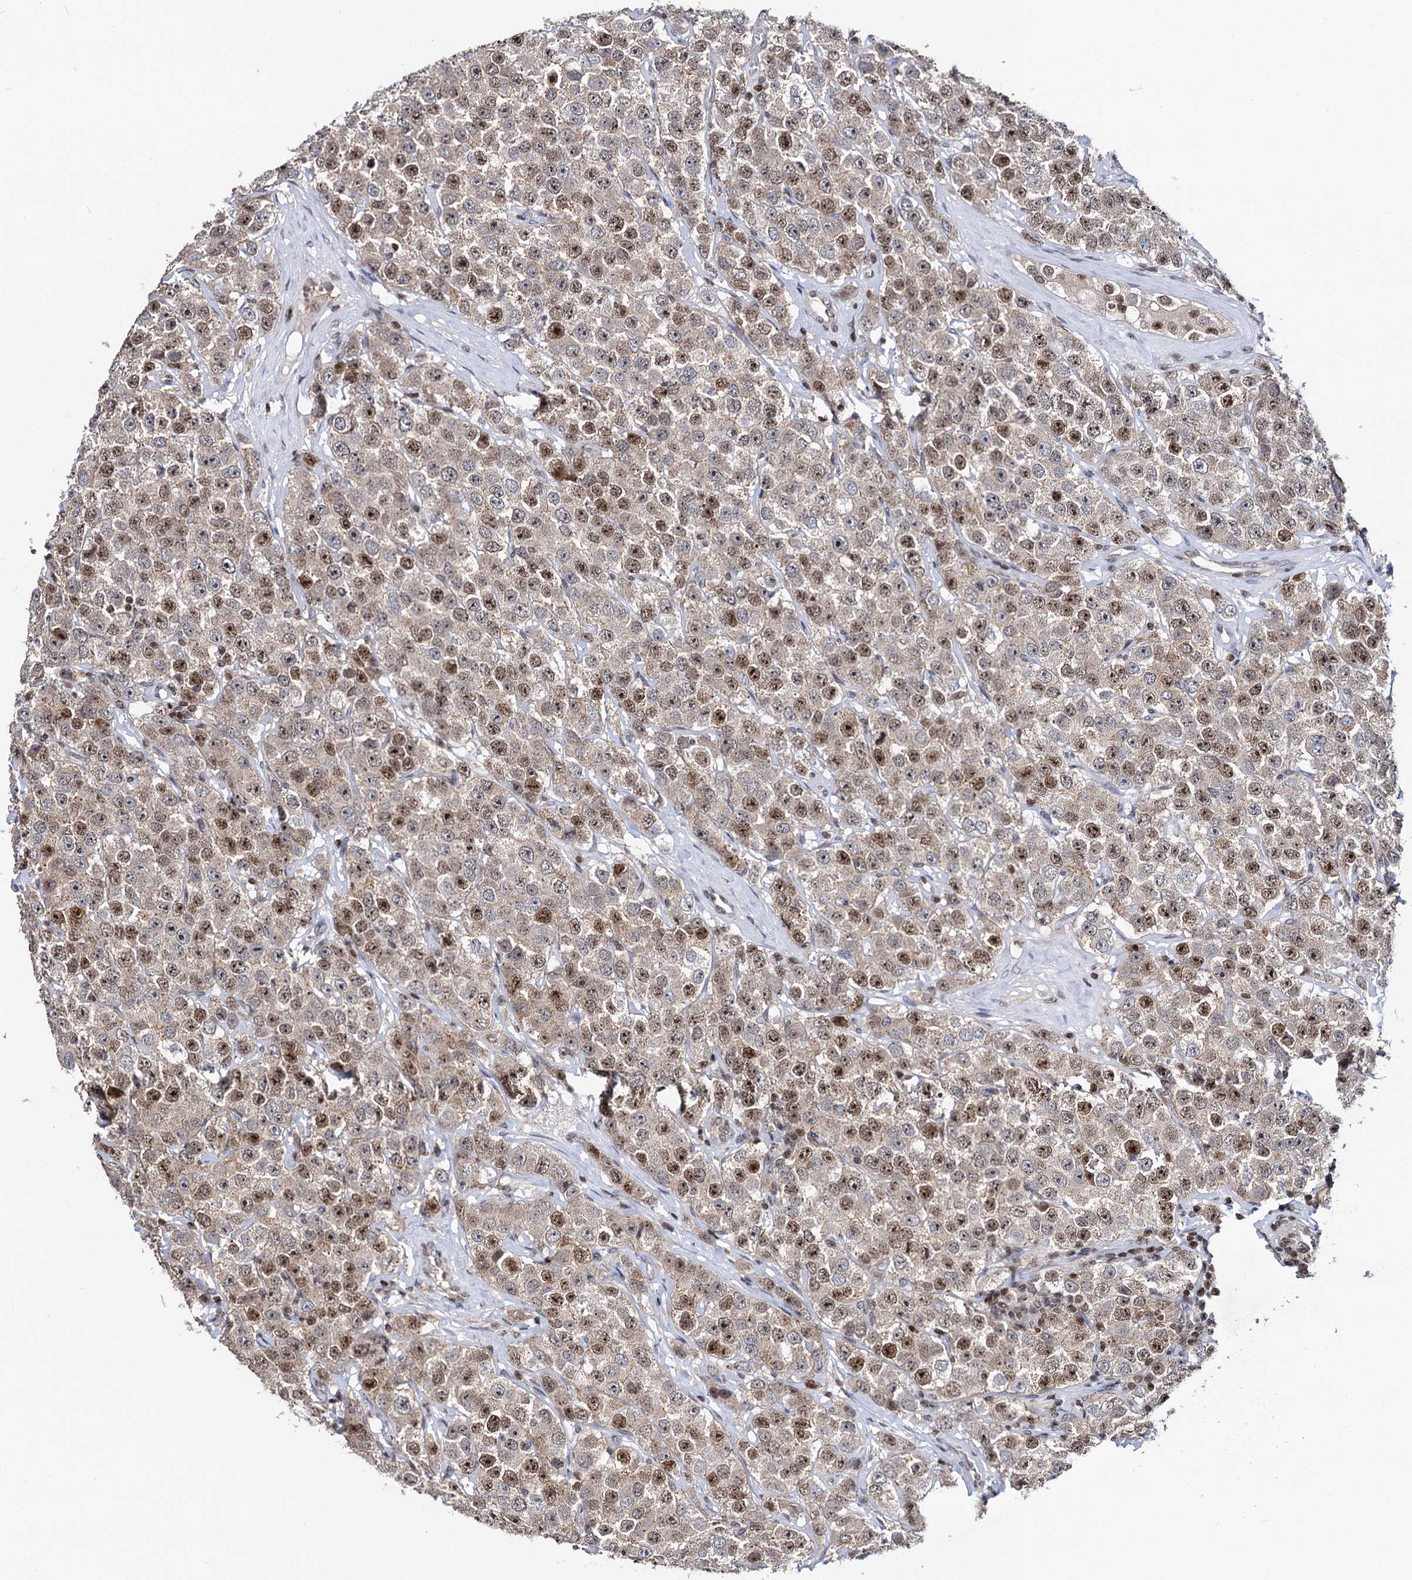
{"staining": {"intensity": "moderate", "quantity": ">75%", "location": "nuclear"}, "tissue": "testis cancer", "cell_type": "Tumor cells", "image_type": "cancer", "snomed": [{"axis": "morphology", "description": "Seminoma, NOS"}, {"axis": "topography", "description": "Testis"}], "caption": "A medium amount of moderate nuclear expression is present in approximately >75% of tumor cells in testis cancer tissue.", "gene": "SMCHD1", "patient": {"sex": "male", "age": 28}}